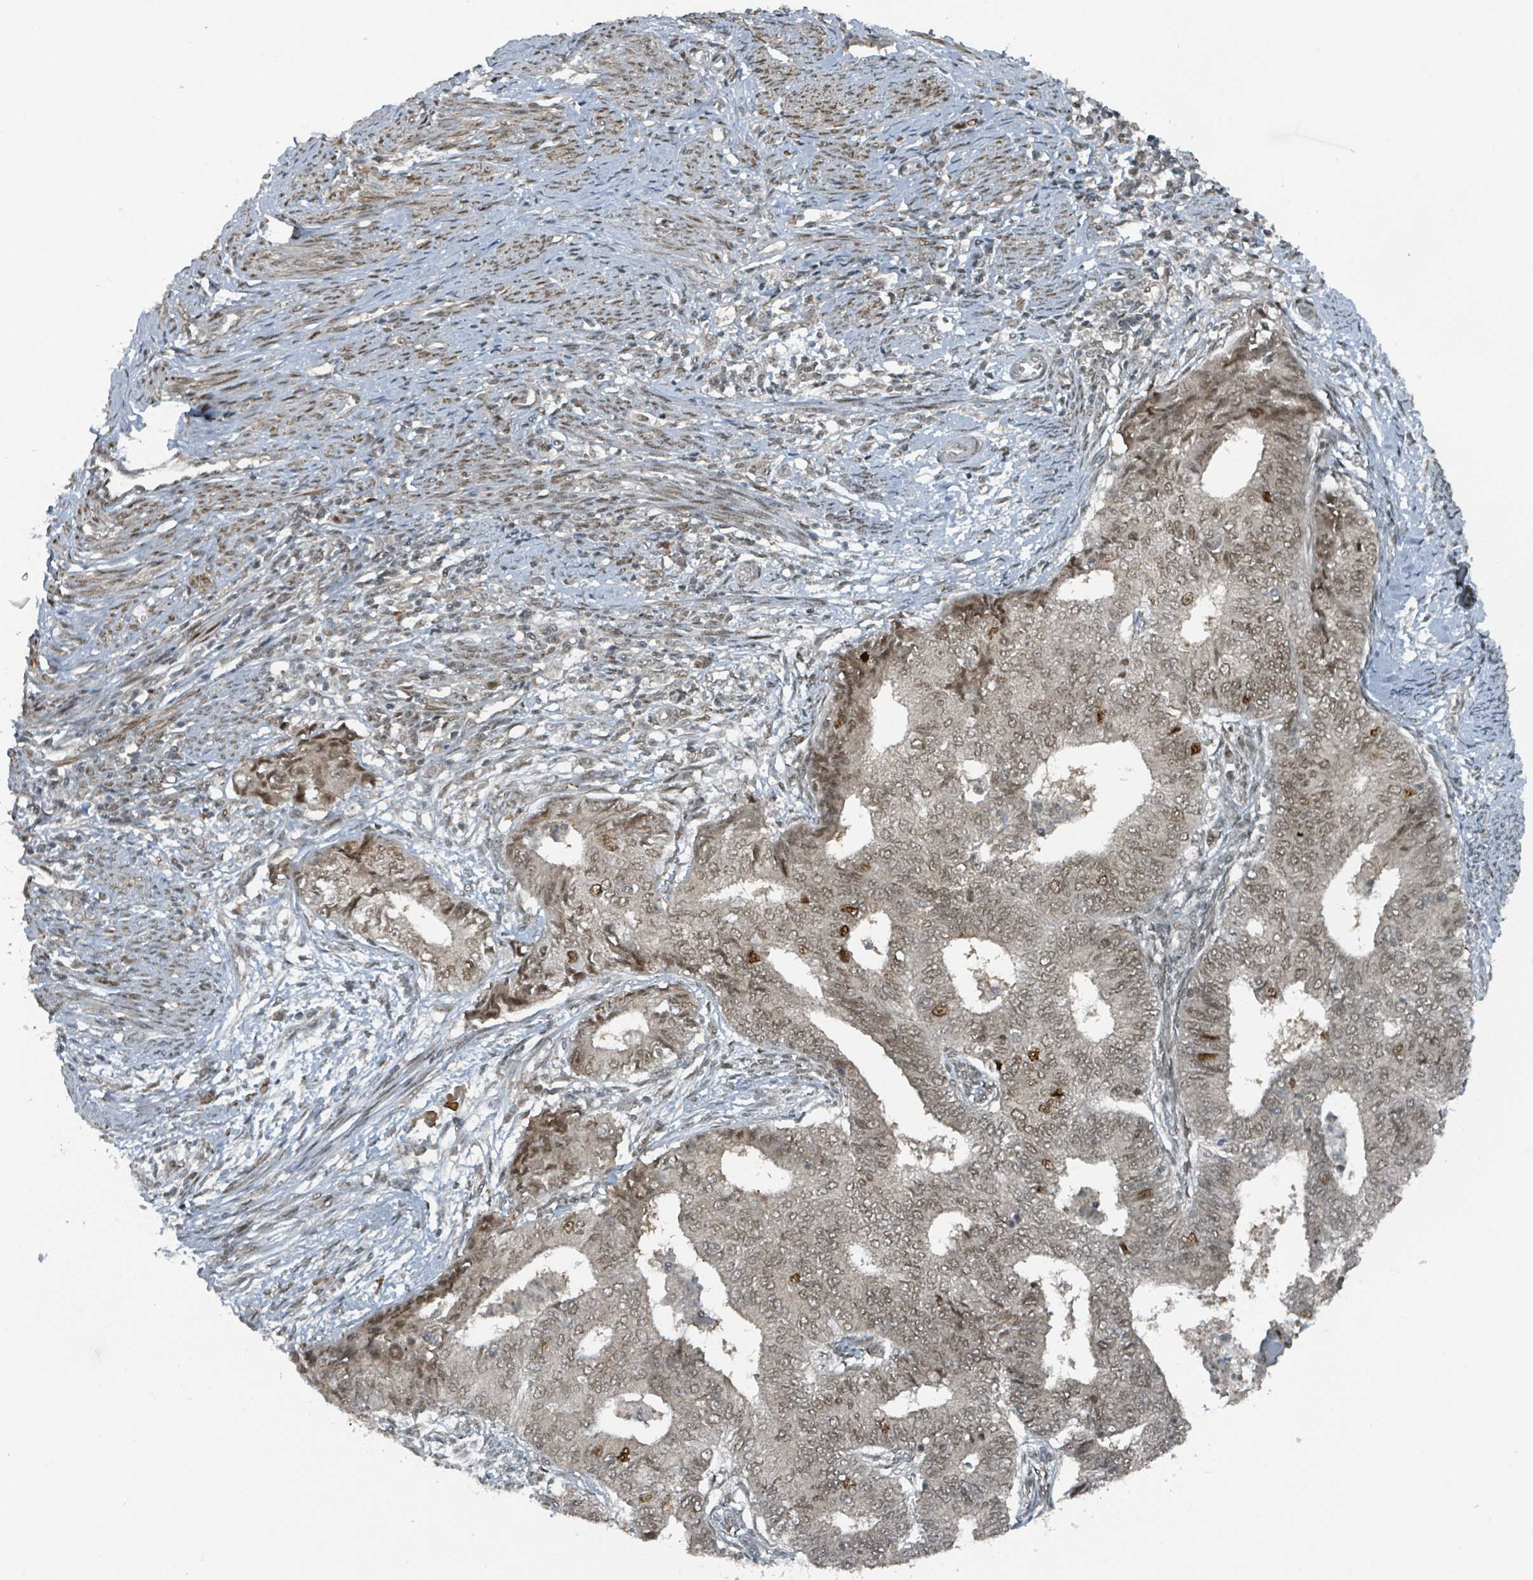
{"staining": {"intensity": "weak", "quantity": "25%-75%", "location": "nuclear"}, "tissue": "endometrial cancer", "cell_type": "Tumor cells", "image_type": "cancer", "snomed": [{"axis": "morphology", "description": "Adenocarcinoma, NOS"}, {"axis": "topography", "description": "Endometrium"}], "caption": "About 25%-75% of tumor cells in endometrial adenocarcinoma show weak nuclear protein staining as visualized by brown immunohistochemical staining.", "gene": "PHIP", "patient": {"sex": "female", "age": 62}}